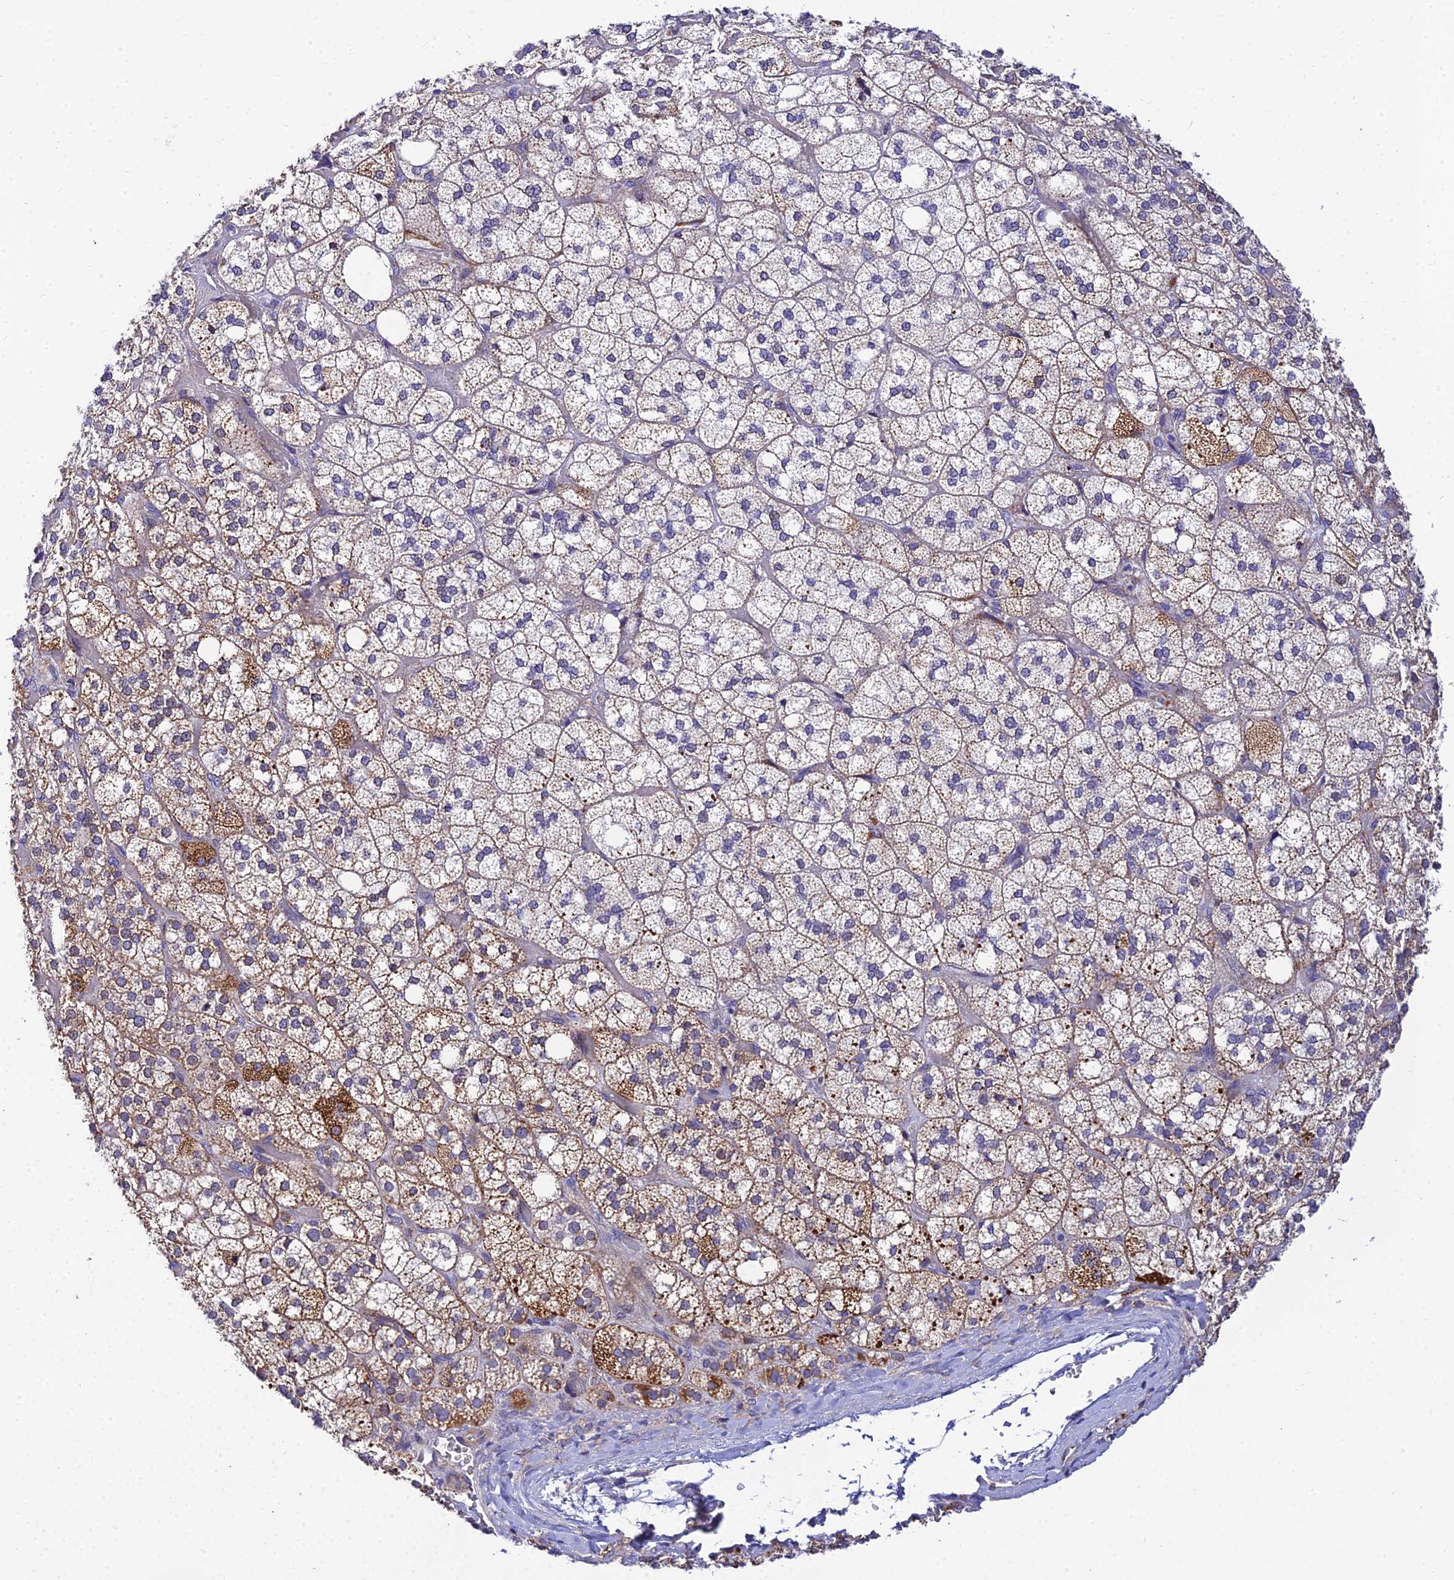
{"staining": {"intensity": "moderate", "quantity": "25%-75%", "location": "cytoplasmic/membranous"}, "tissue": "adrenal gland", "cell_type": "Glandular cells", "image_type": "normal", "snomed": [{"axis": "morphology", "description": "Normal tissue, NOS"}, {"axis": "topography", "description": "Adrenal gland"}], "caption": "Immunohistochemical staining of normal human adrenal gland demonstrates moderate cytoplasmic/membranous protein expression in about 25%-75% of glandular cells. (Brightfield microscopy of DAB IHC at high magnification).", "gene": "ACOT1", "patient": {"sex": "male", "age": 61}}